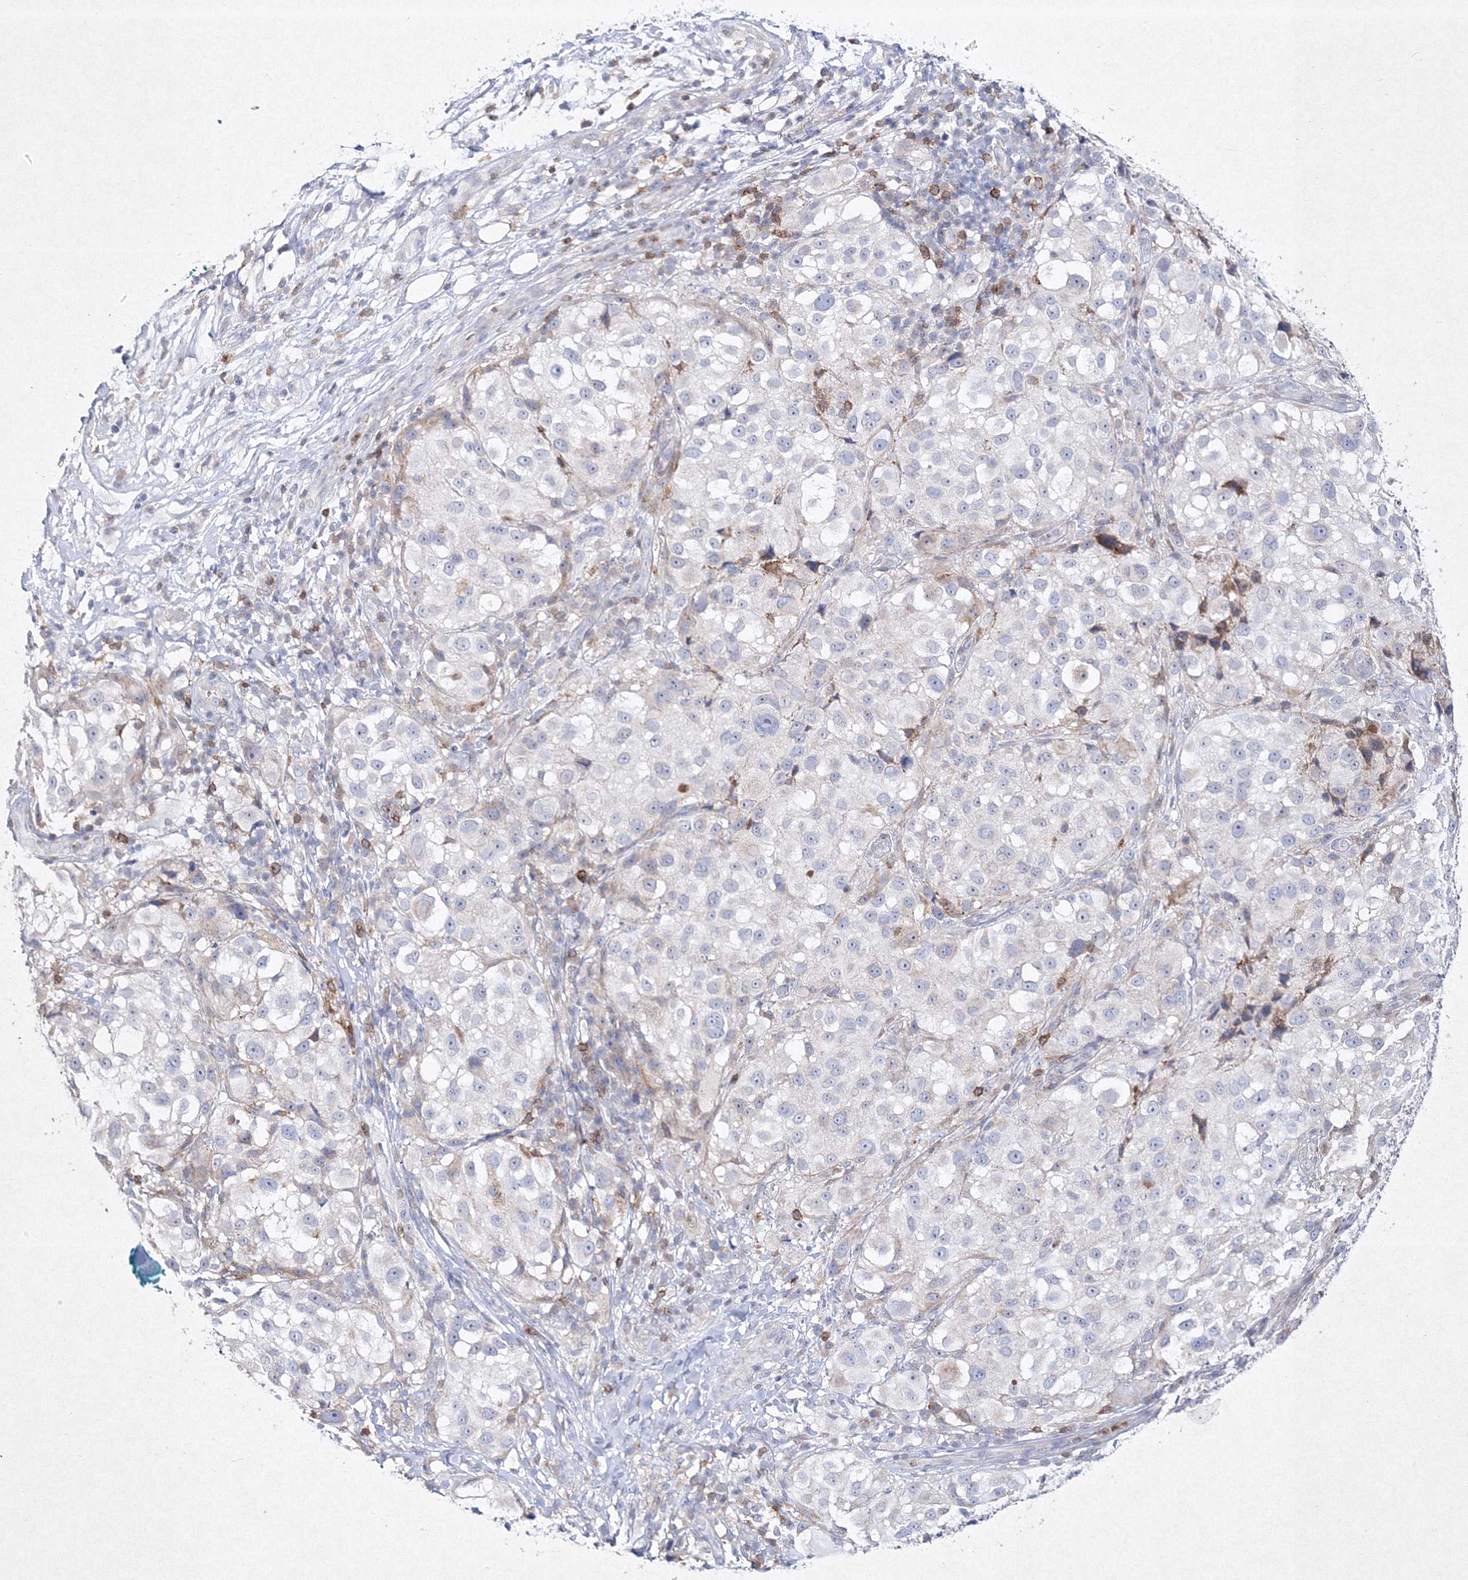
{"staining": {"intensity": "negative", "quantity": "none", "location": "none"}, "tissue": "melanoma", "cell_type": "Tumor cells", "image_type": "cancer", "snomed": [{"axis": "morphology", "description": "Necrosis, NOS"}, {"axis": "morphology", "description": "Malignant melanoma, NOS"}, {"axis": "topography", "description": "Skin"}], "caption": "Tumor cells show no significant positivity in malignant melanoma. (Brightfield microscopy of DAB (3,3'-diaminobenzidine) IHC at high magnification).", "gene": "HCST", "patient": {"sex": "female", "age": 87}}